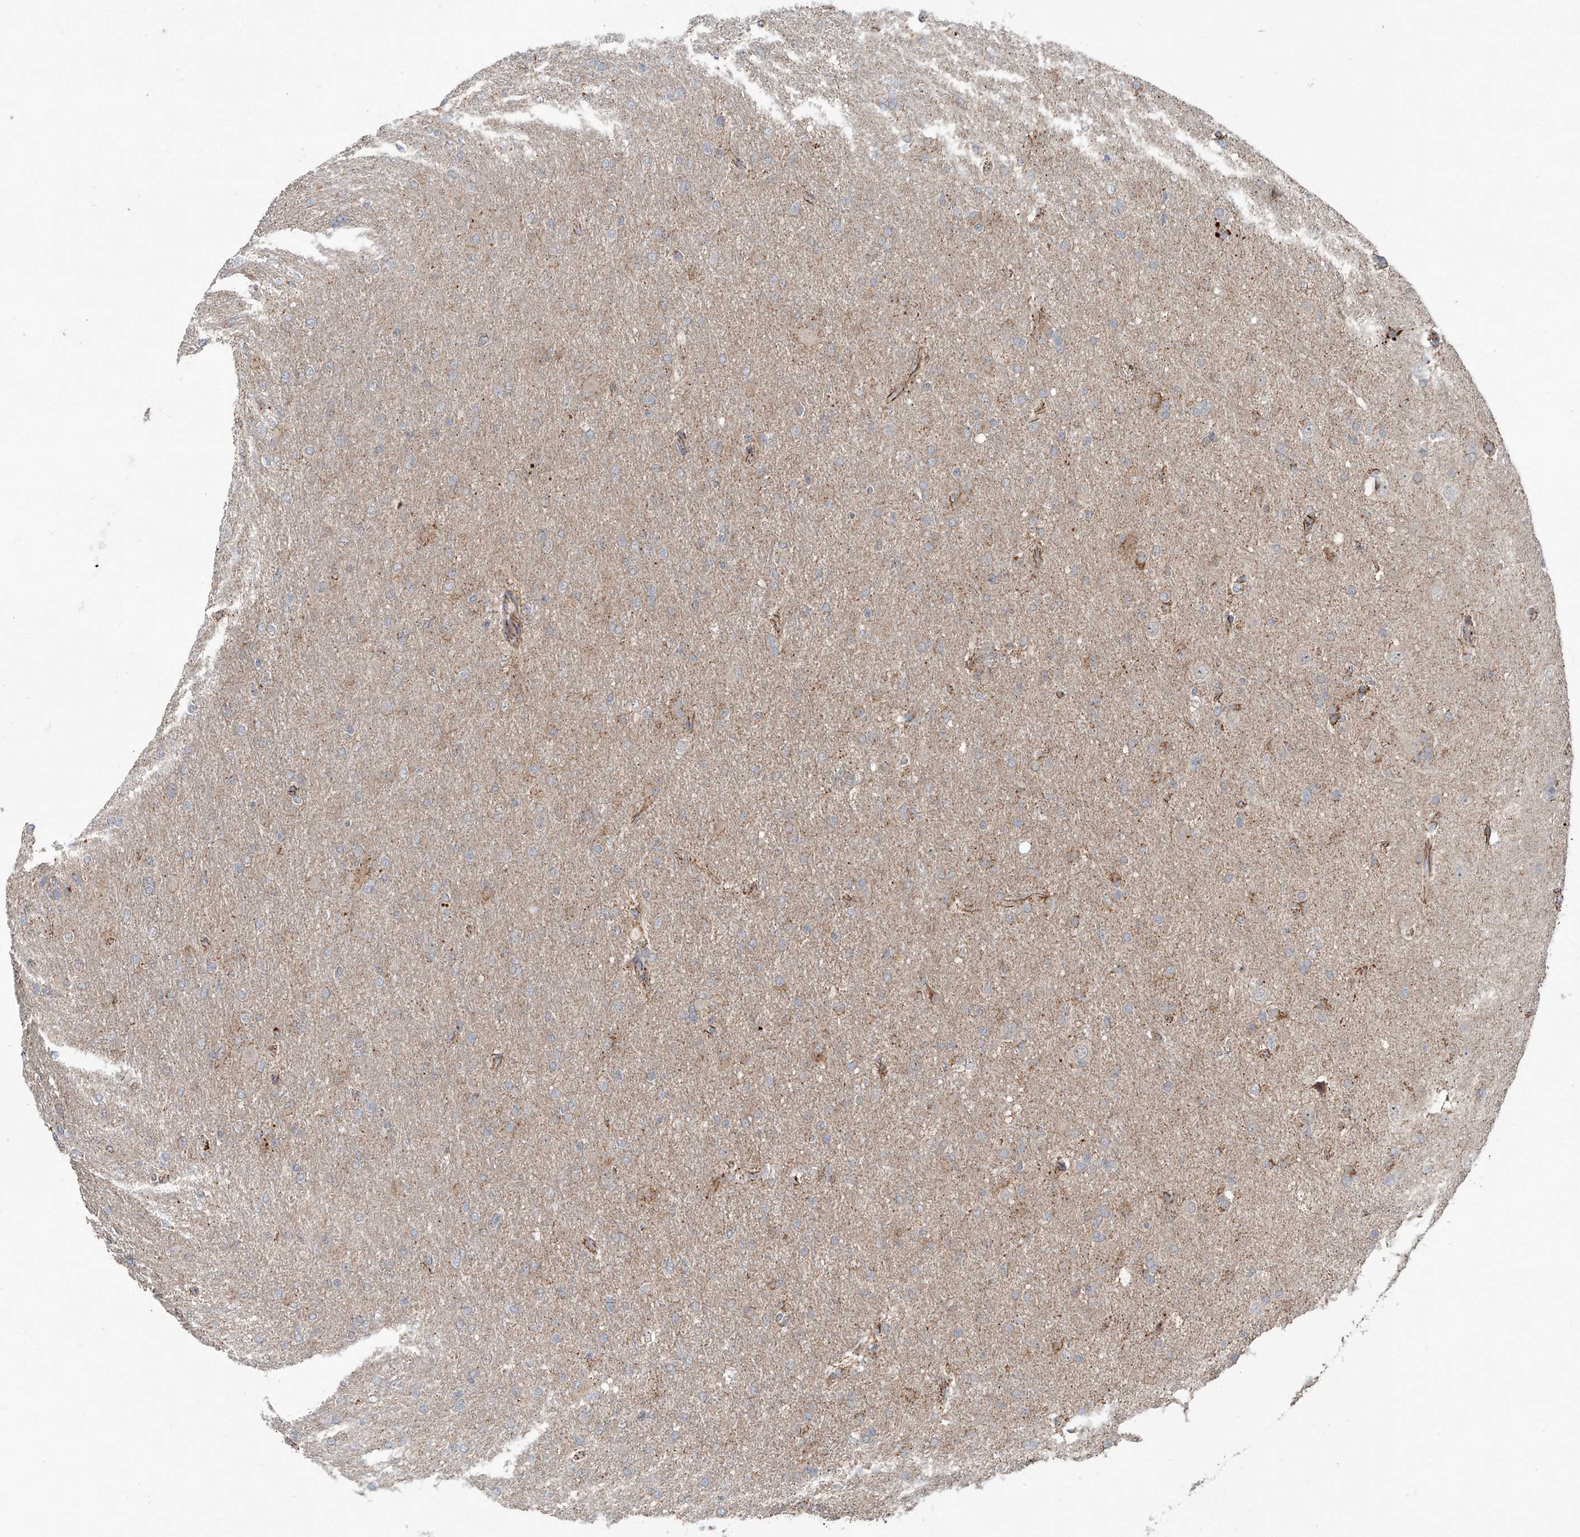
{"staining": {"intensity": "weak", "quantity": ">75%", "location": "cytoplasmic/membranous"}, "tissue": "glioma", "cell_type": "Tumor cells", "image_type": "cancer", "snomed": [{"axis": "morphology", "description": "Glioma, malignant, High grade"}, {"axis": "topography", "description": "Cerebral cortex"}], "caption": "This is a micrograph of immunohistochemistry staining of high-grade glioma (malignant), which shows weak staining in the cytoplasmic/membranous of tumor cells.", "gene": "ZNF16", "patient": {"sex": "female", "age": 36}}